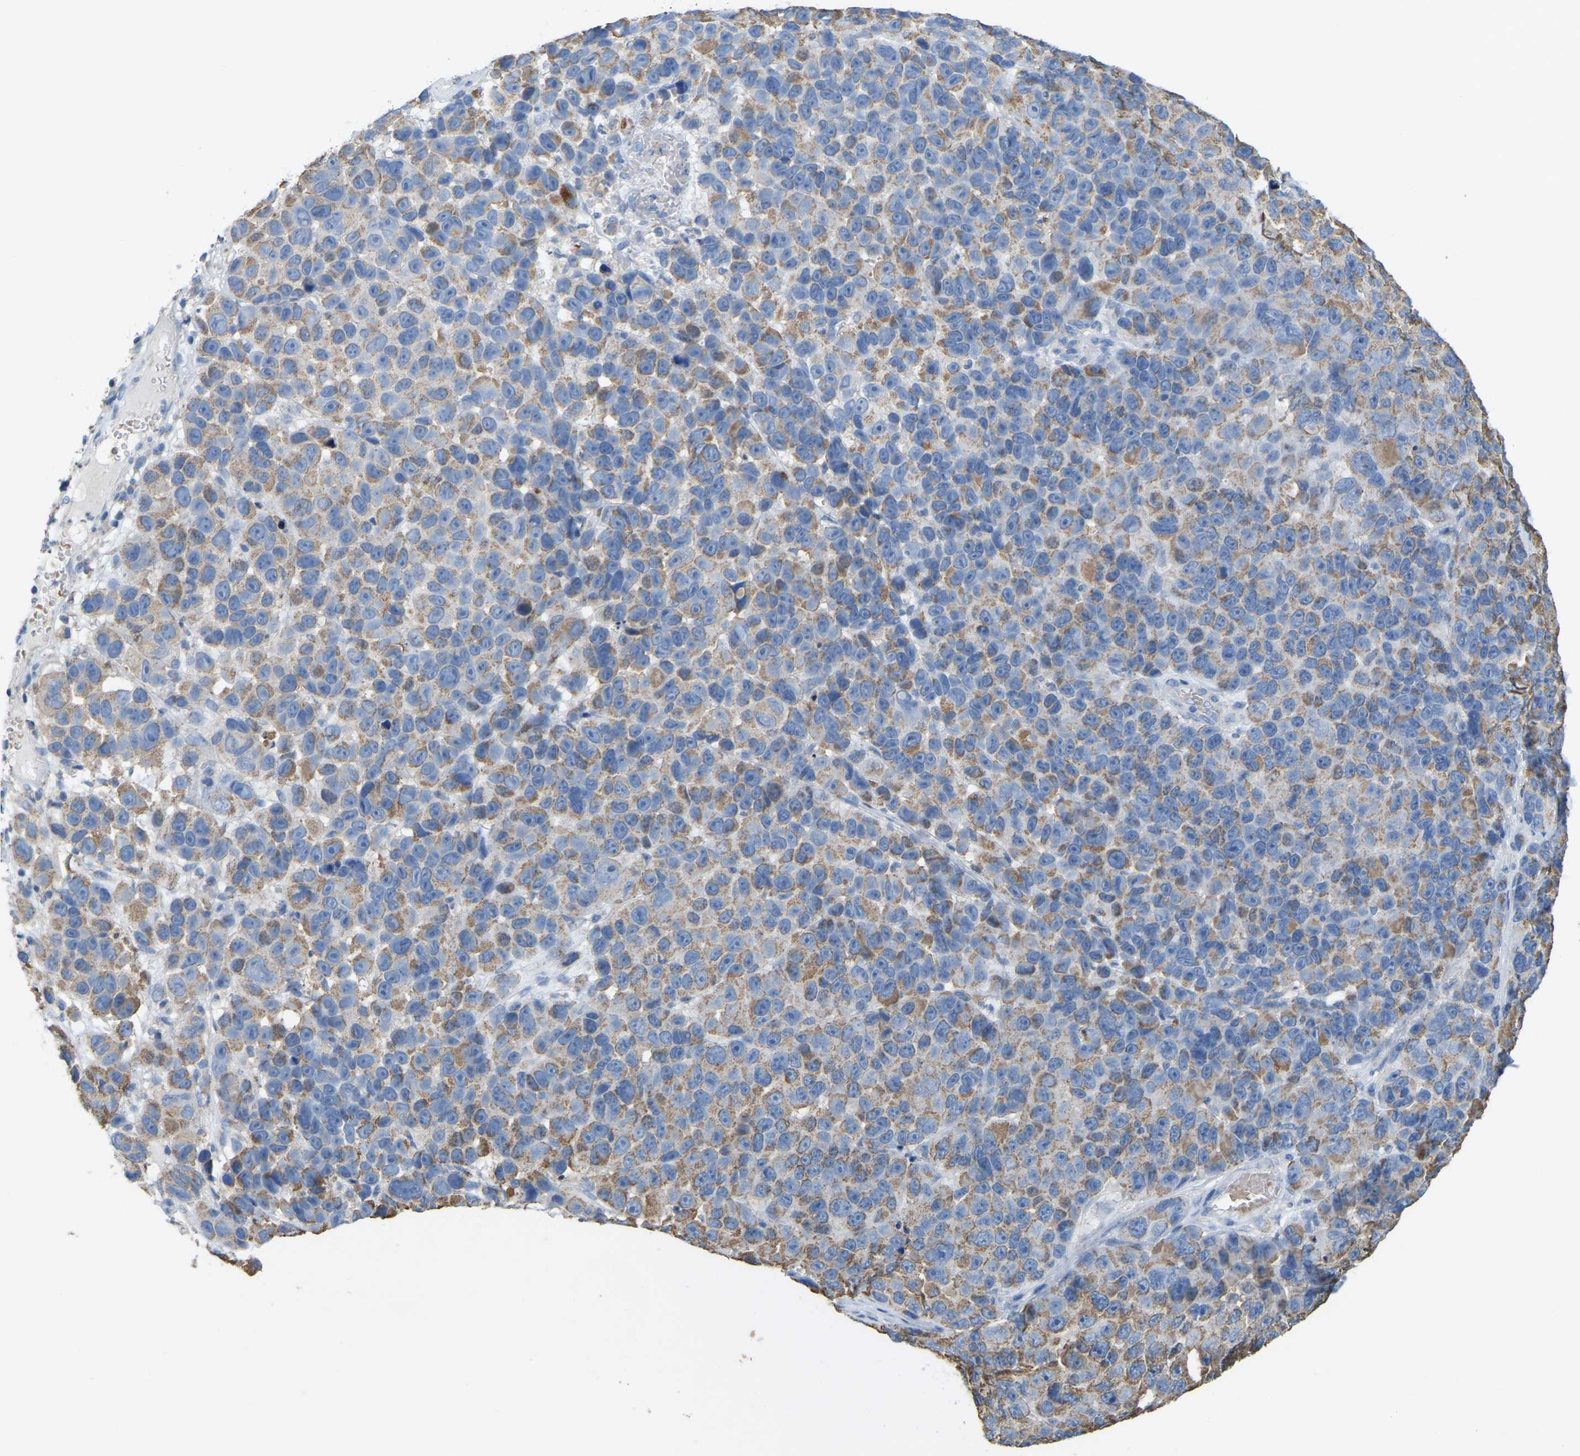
{"staining": {"intensity": "moderate", "quantity": ">75%", "location": "cytoplasmic/membranous"}, "tissue": "melanoma", "cell_type": "Tumor cells", "image_type": "cancer", "snomed": [{"axis": "morphology", "description": "Malignant melanoma, NOS"}, {"axis": "topography", "description": "Skin"}], "caption": "Immunohistochemical staining of melanoma reveals moderate cytoplasmic/membranous protein staining in approximately >75% of tumor cells. Using DAB (3,3'-diaminobenzidine) (brown) and hematoxylin (blue) stains, captured at high magnification using brightfield microscopy.", "gene": "SERPINB5", "patient": {"sex": "male", "age": 53}}